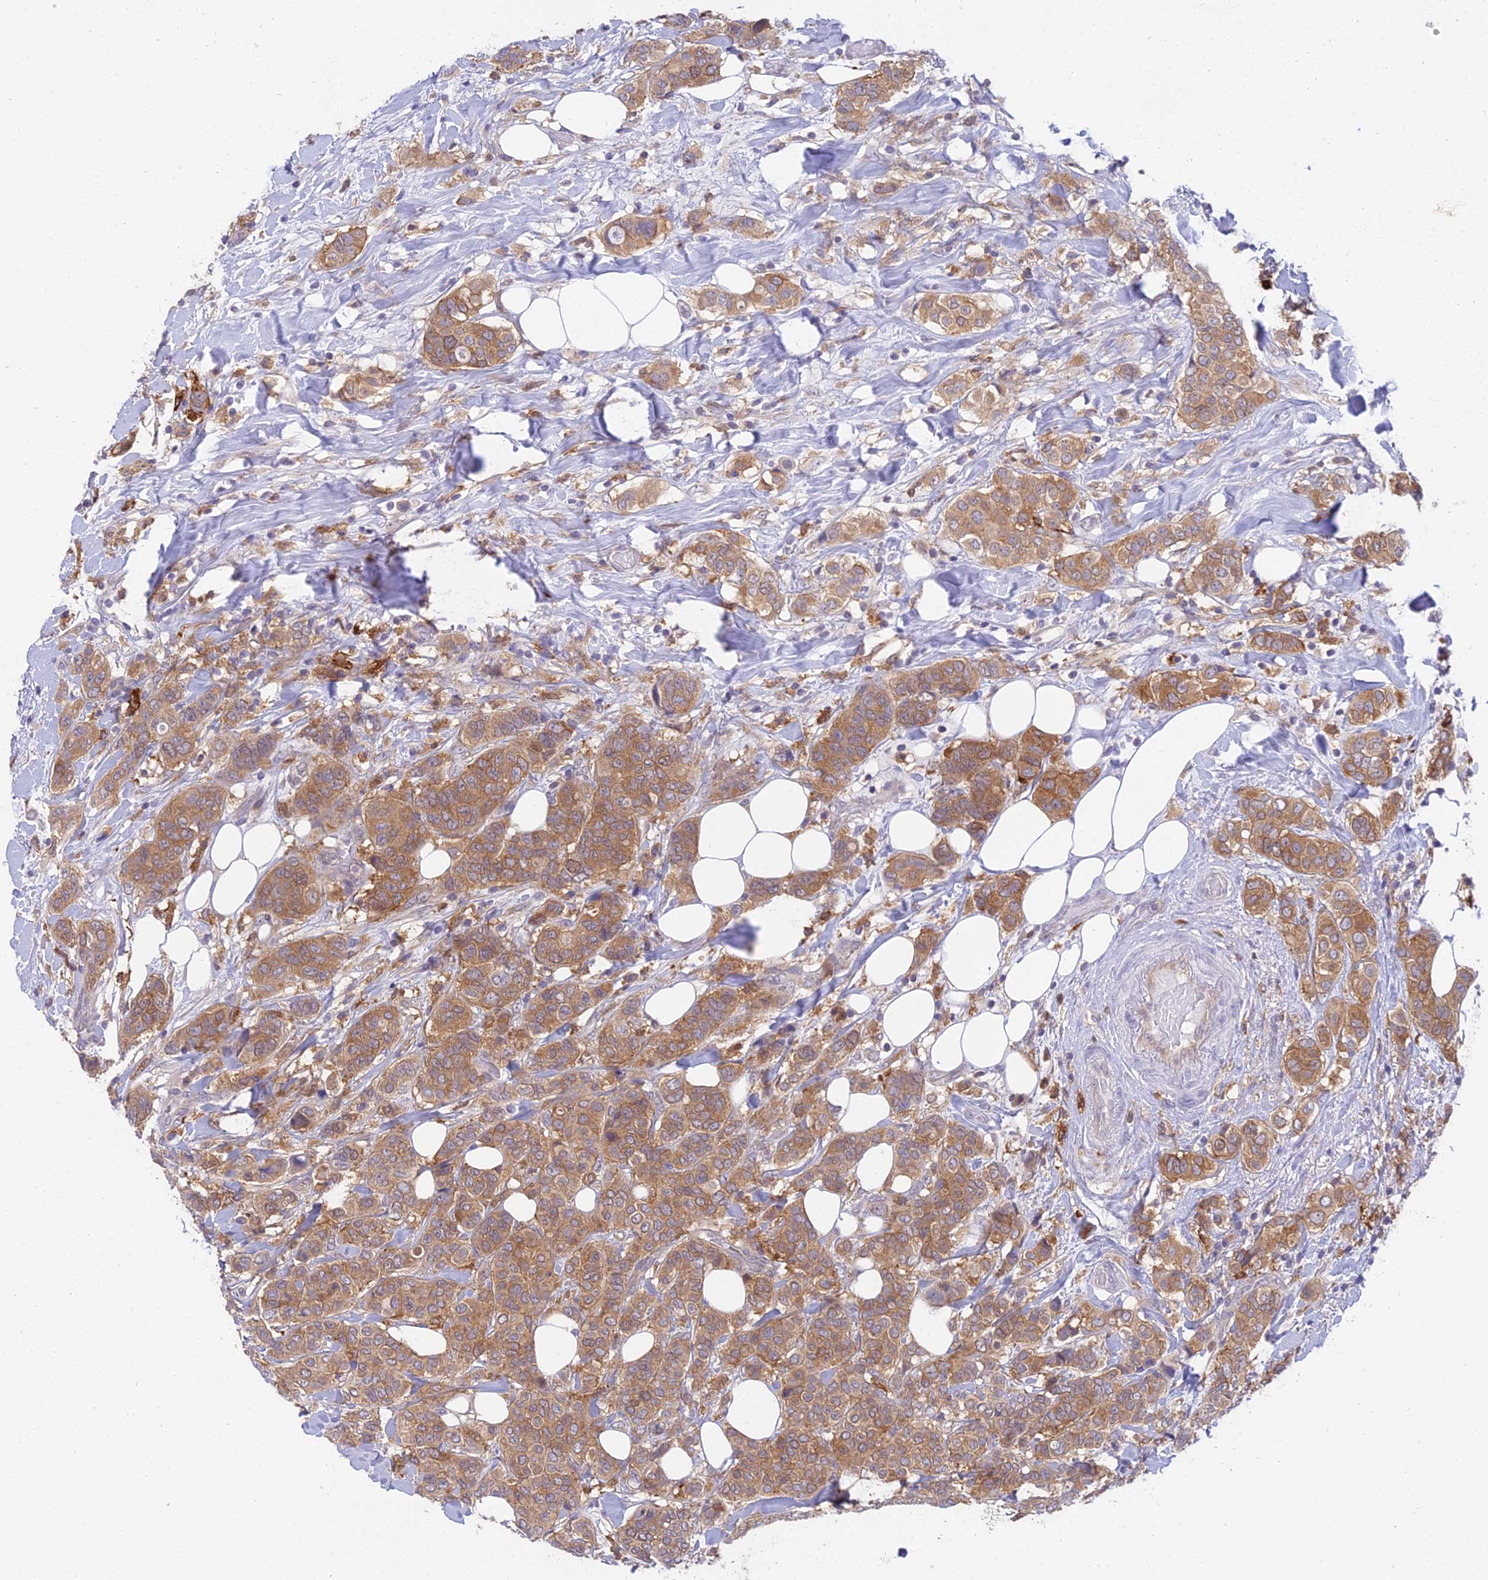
{"staining": {"intensity": "moderate", "quantity": ">75%", "location": "cytoplasmic/membranous"}, "tissue": "breast cancer", "cell_type": "Tumor cells", "image_type": "cancer", "snomed": [{"axis": "morphology", "description": "Lobular carcinoma"}, {"axis": "topography", "description": "Breast"}], "caption": "Tumor cells show moderate cytoplasmic/membranous expression in approximately >75% of cells in breast cancer (lobular carcinoma).", "gene": "UBE2G1", "patient": {"sex": "female", "age": 51}}